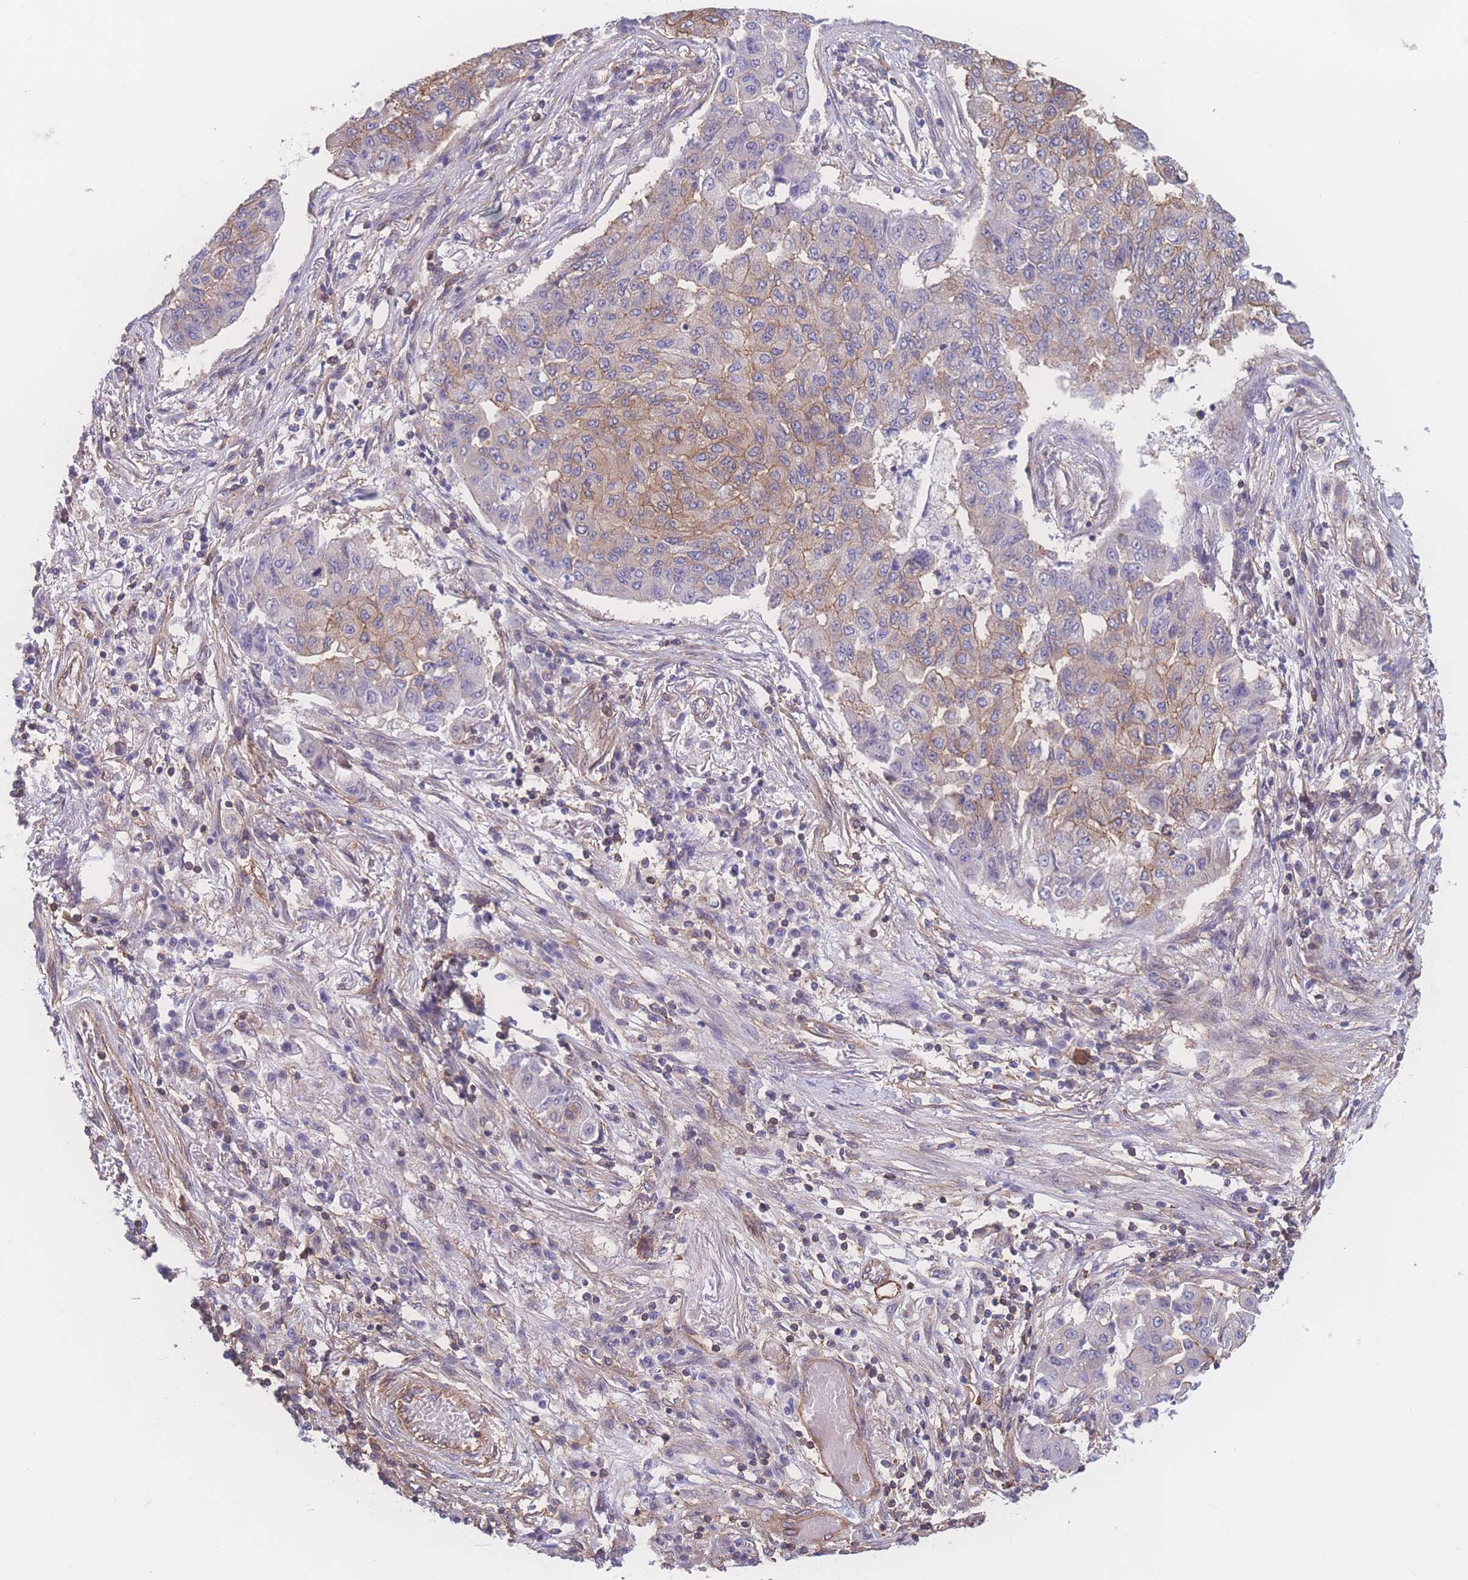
{"staining": {"intensity": "moderate", "quantity": "25%-75%", "location": "cytoplasmic/membranous"}, "tissue": "lung cancer", "cell_type": "Tumor cells", "image_type": "cancer", "snomed": [{"axis": "morphology", "description": "Squamous cell carcinoma, NOS"}, {"axis": "topography", "description": "Lung"}], "caption": "Immunohistochemistry of human lung cancer (squamous cell carcinoma) exhibits medium levels of moderate cytoplasmic/membranous positivity in about 25%-75% of tumor cells.", "gene": "CFAP97", "patient": {"sex": "male", "age": 74}}